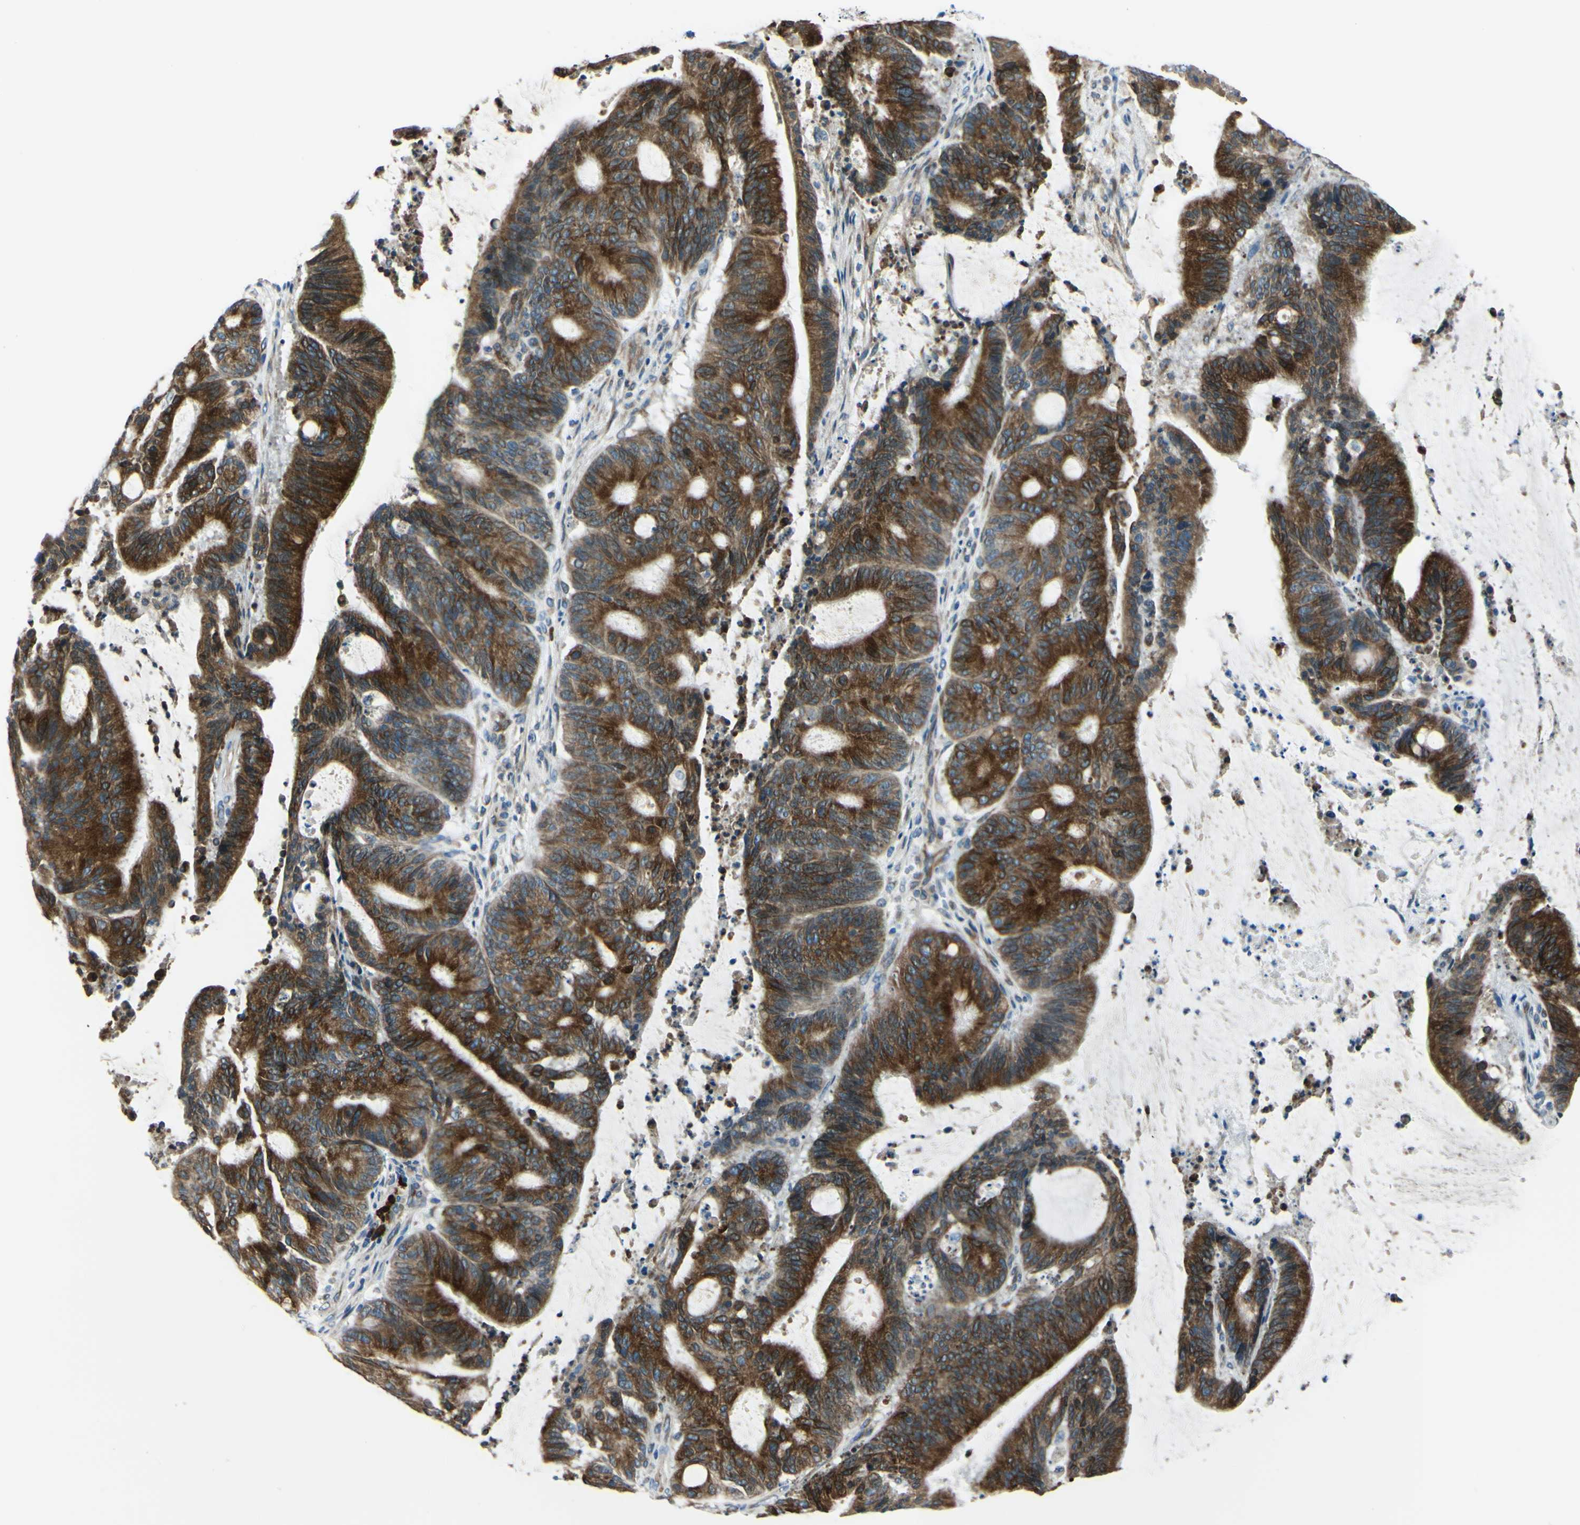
{"staining": {"intensity": "strong", "quantity": ">75%", "location": "cytoplasmic/membranous"}, "tissue": "liver cancer", "cell_type": "Tumor cells", "image_type": "cancer", "snomed": [{"axis": "morphology", "description": "Cholangiocarcinoma"}, {"axis": "topography", "description": "Liver"}], "caption": "Tumor cells exhibit strong cytoplasmic/membranous staining in approximately >75% of cells in liver cancer.", "gene": "SELENOS", "patient": {"sex": "female", "age": 73}}